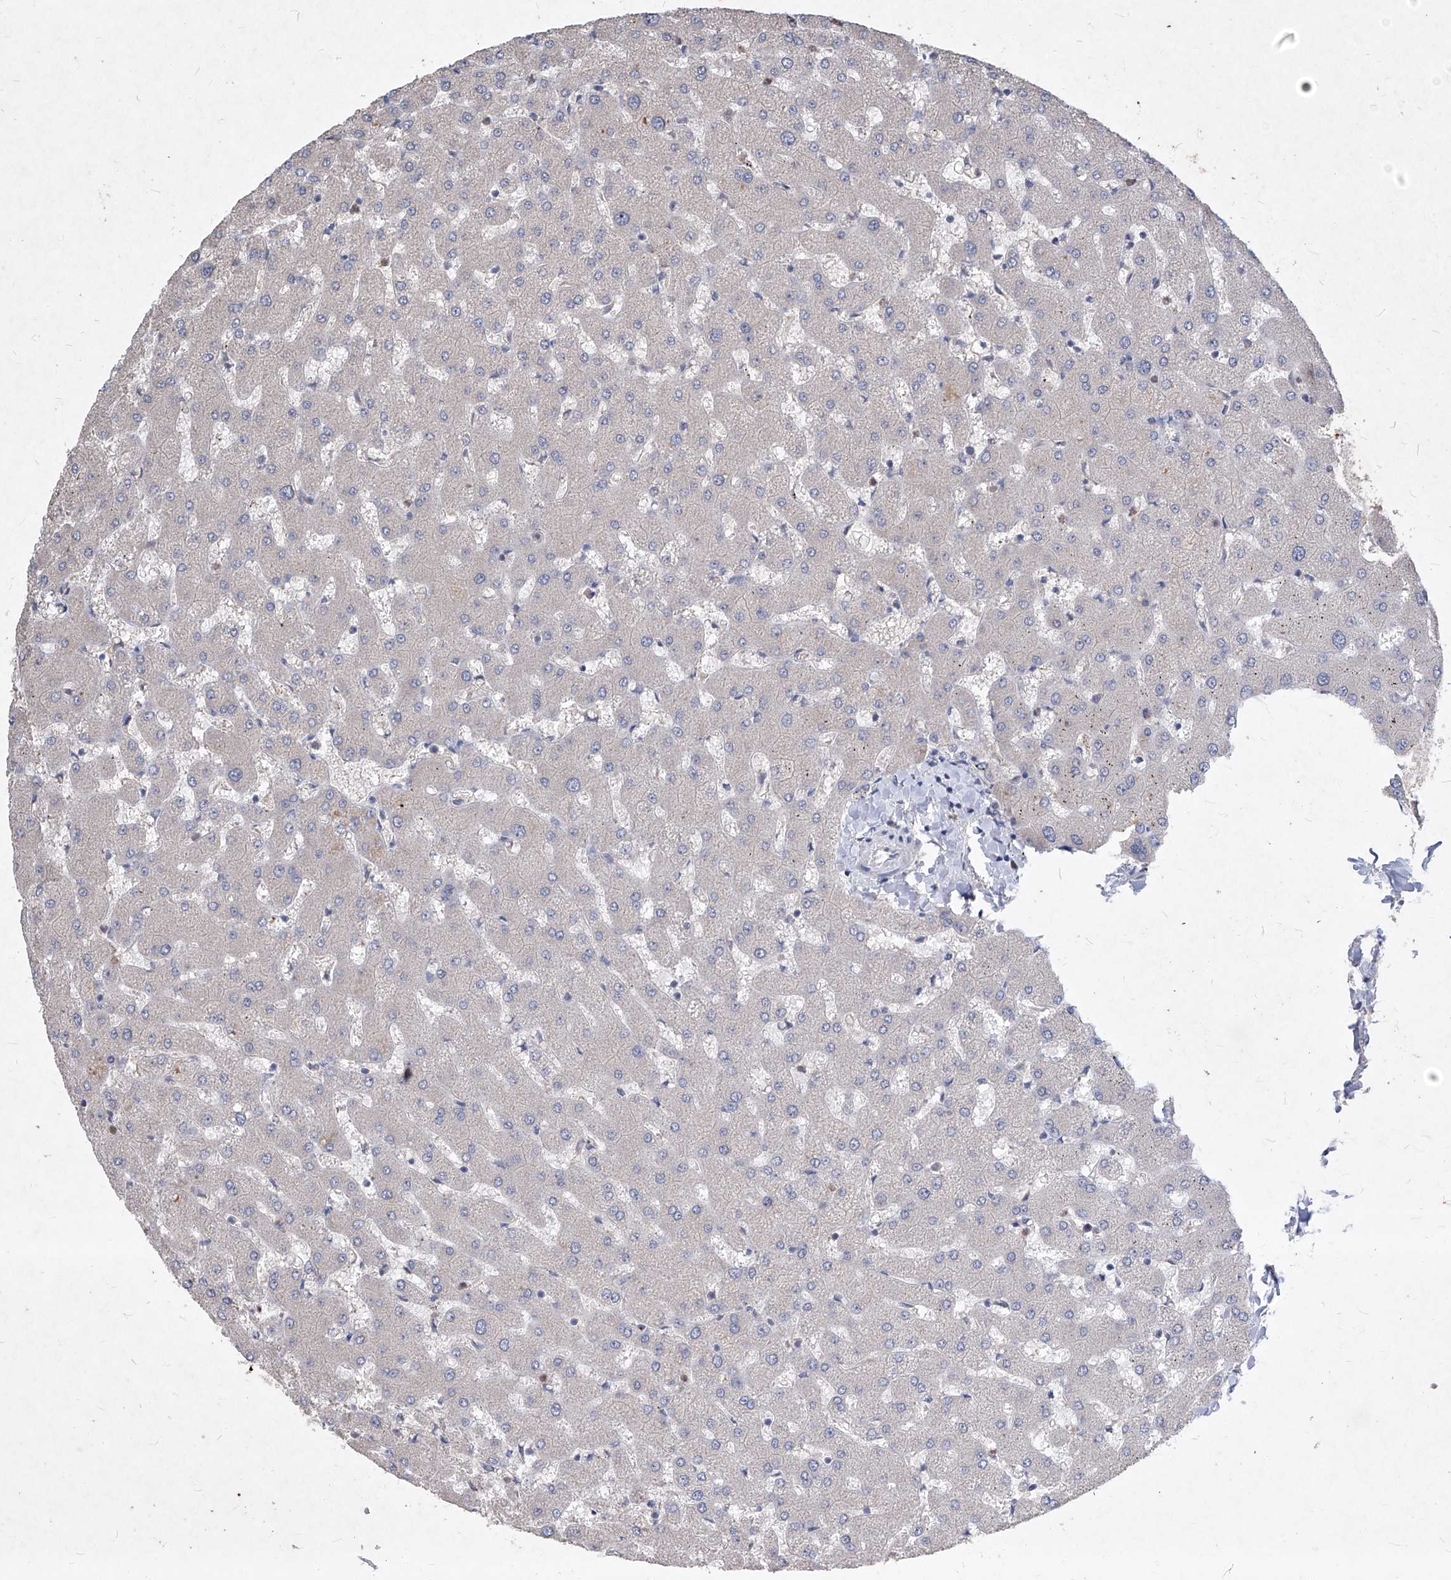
{"staining": {"intensity": "negative", "quantity": "none", "location": "none"}, "tissue": "liver", "cell_type": "Cholangiocytes", "image_type": "normal", "snomed": [{"axis": "morphology", "description": "Normal tissue, NOS"}, {"axis": "topography", "description": "Liver"}], "caption": "Immunohistochemistry (IHC) of benign human liver exhibits no staining in cholangiocytes.", "gene": "SYNGR1", "patient": {"sex": "female", "age": 63}}